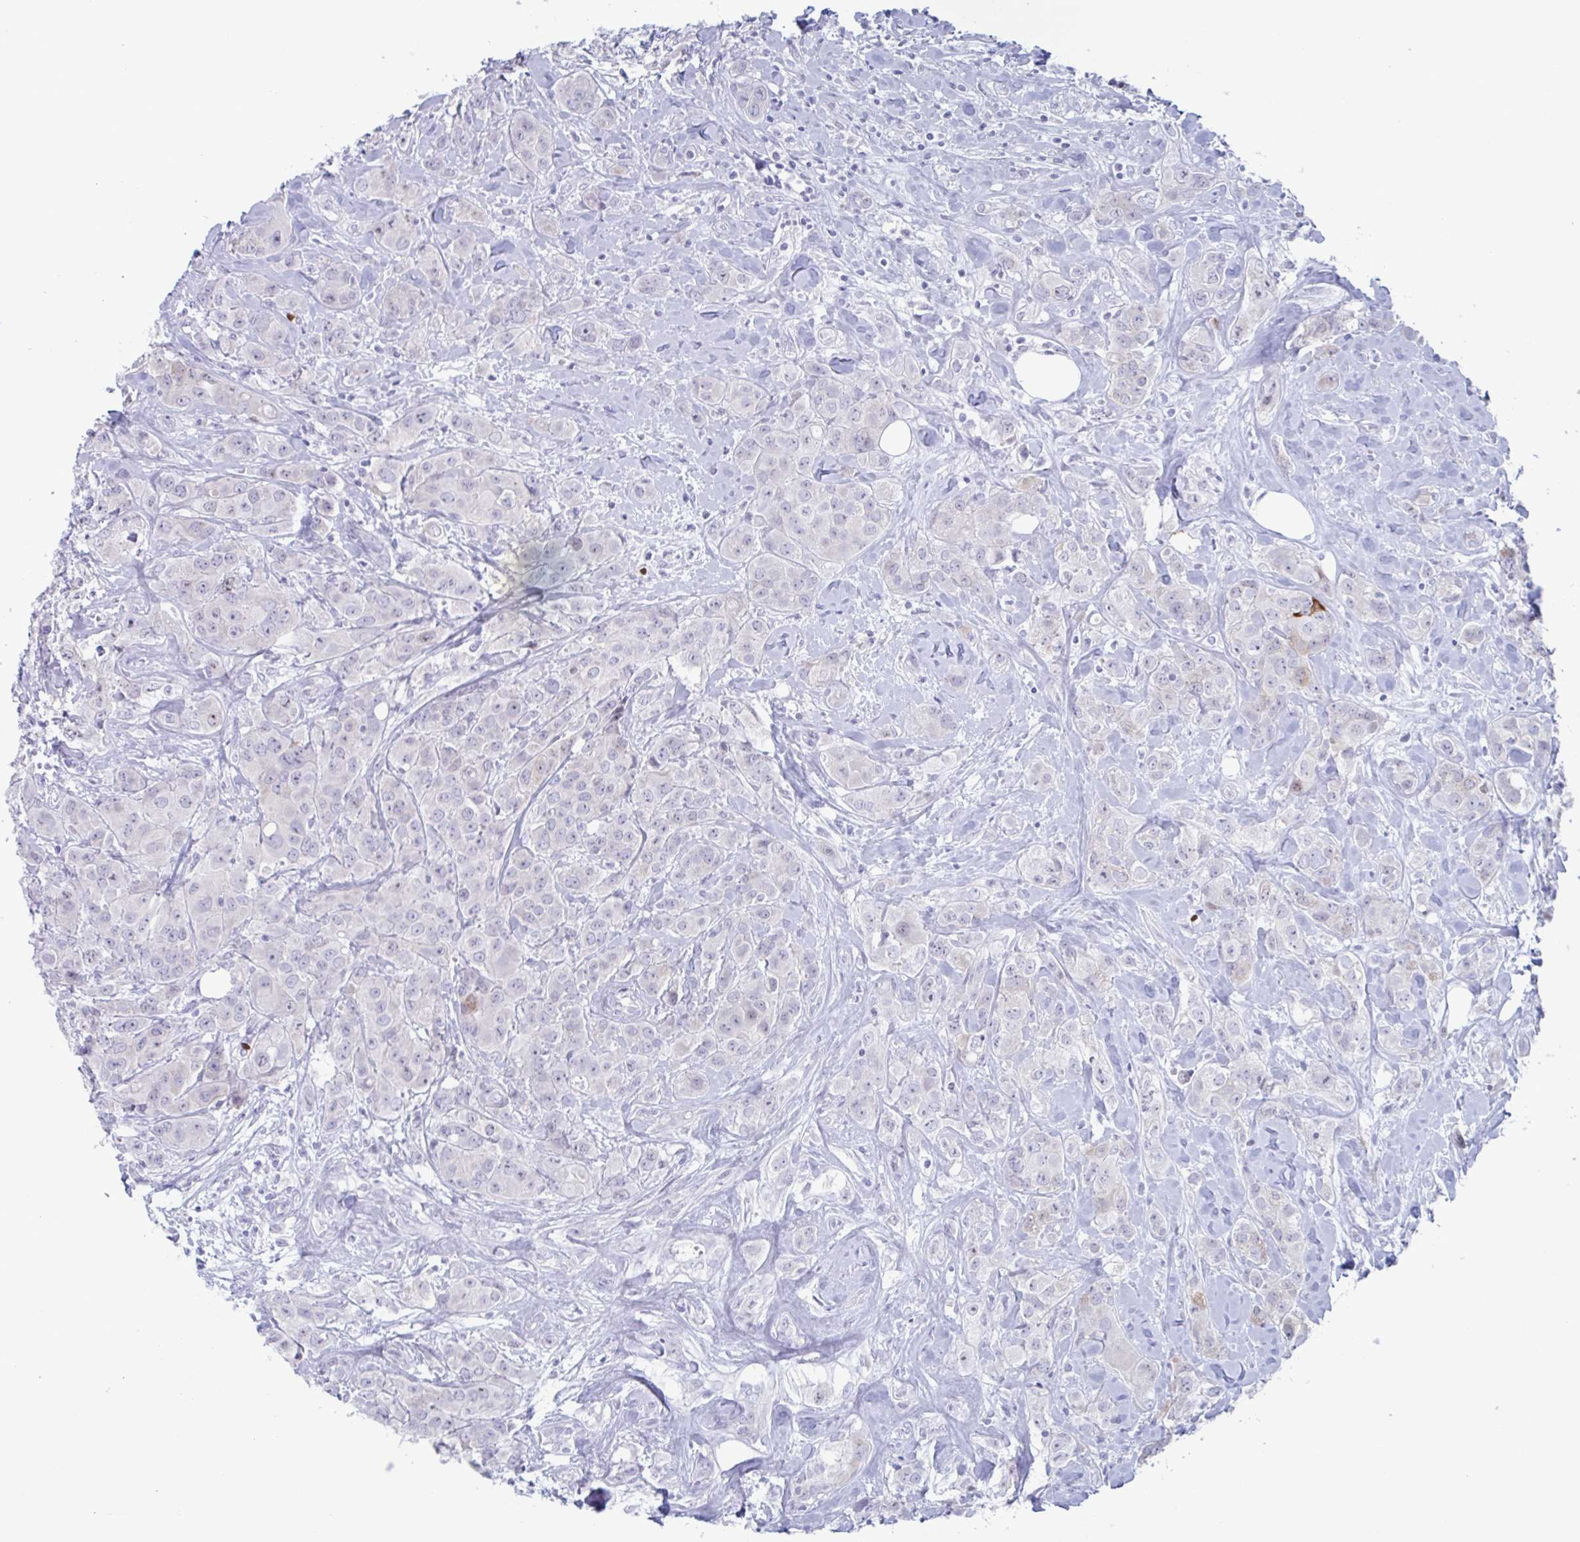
{"staining": {"intensity": "weak", "quantity": "<25%", "location": "cytoplasmic/membranous"}, "tissue": "breast cancer", "cell_type": "Tumor cells", "image_type": "cancer", "snomed": [{"axis": "morphology", "description": "Normal tissue, NOS"}, {"axis": "morphology", "description": "Duct carcinoma"}, {"axis": "topography", "description": "Breast"}], "caption": "Immunohistochemical staining of intraductal carcinoma (breast) exhibits no significant staining in tumor cells.", "gene": "CYP4F11", "patient": {"sex": "female", "age": 43}}